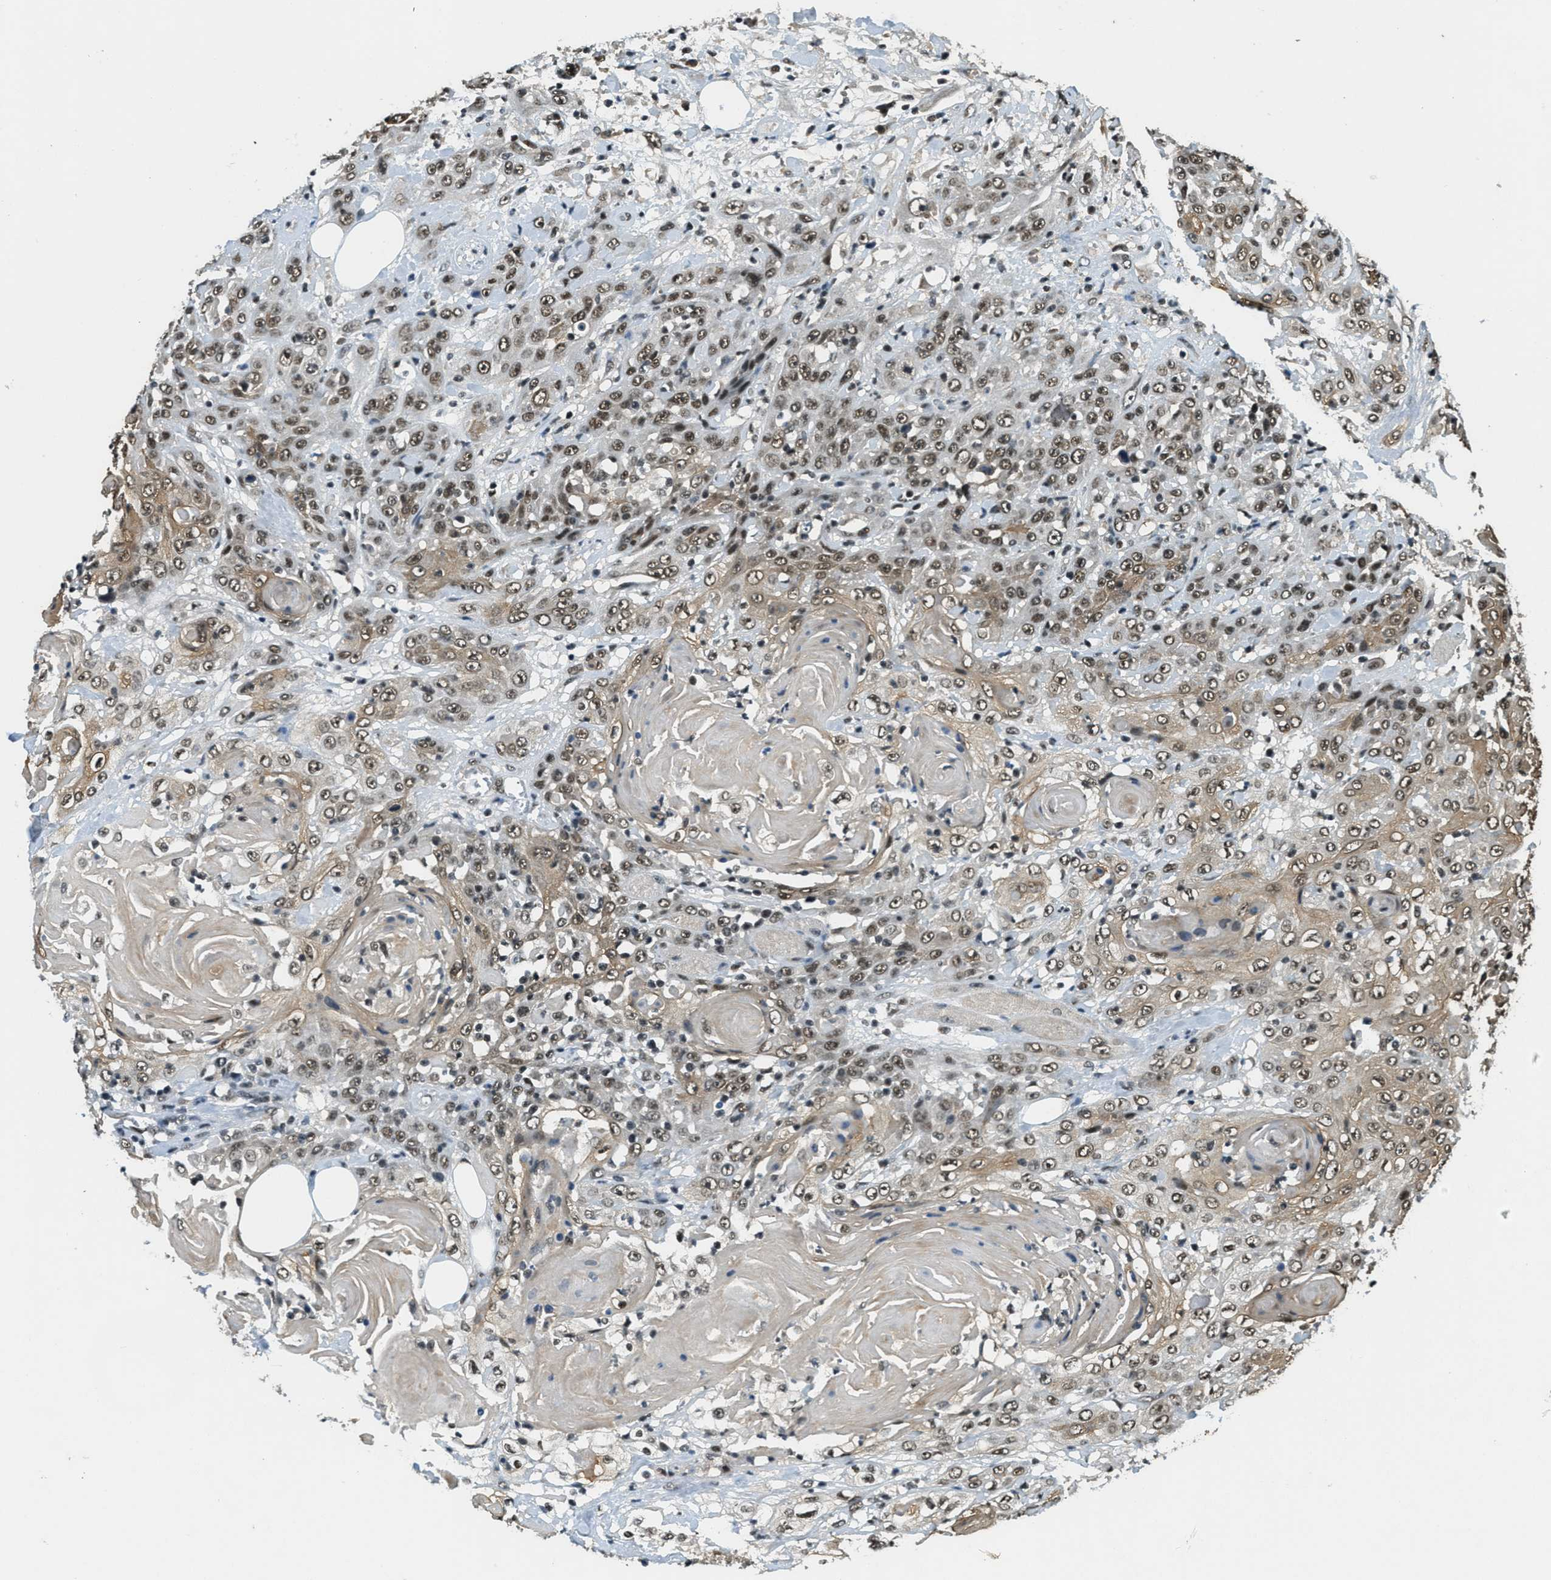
{"staining": {"intensity": "moderate", "quantity": ">75%", "location": "cytoplasmic/membranous,nuclear"}, "tissue": "head and neck cancer", "cell_type": "Tumor cells", "image_type": "cancer", "snomed": [{"axis": "morphology", "description": "Squamous cell carcinoma, NOS"}, {"axis": "topography", "description": "Head-Neck"}], "caption": "Human squamous cell carcinoma (head and neck) stained with a brown dye exhibits moderate cytoplasmic/membranous and nuclear positive staining in about >75% of tumor cells.", "gene": "ZNF148", "patient": {"sex": "female", "age": 84}}